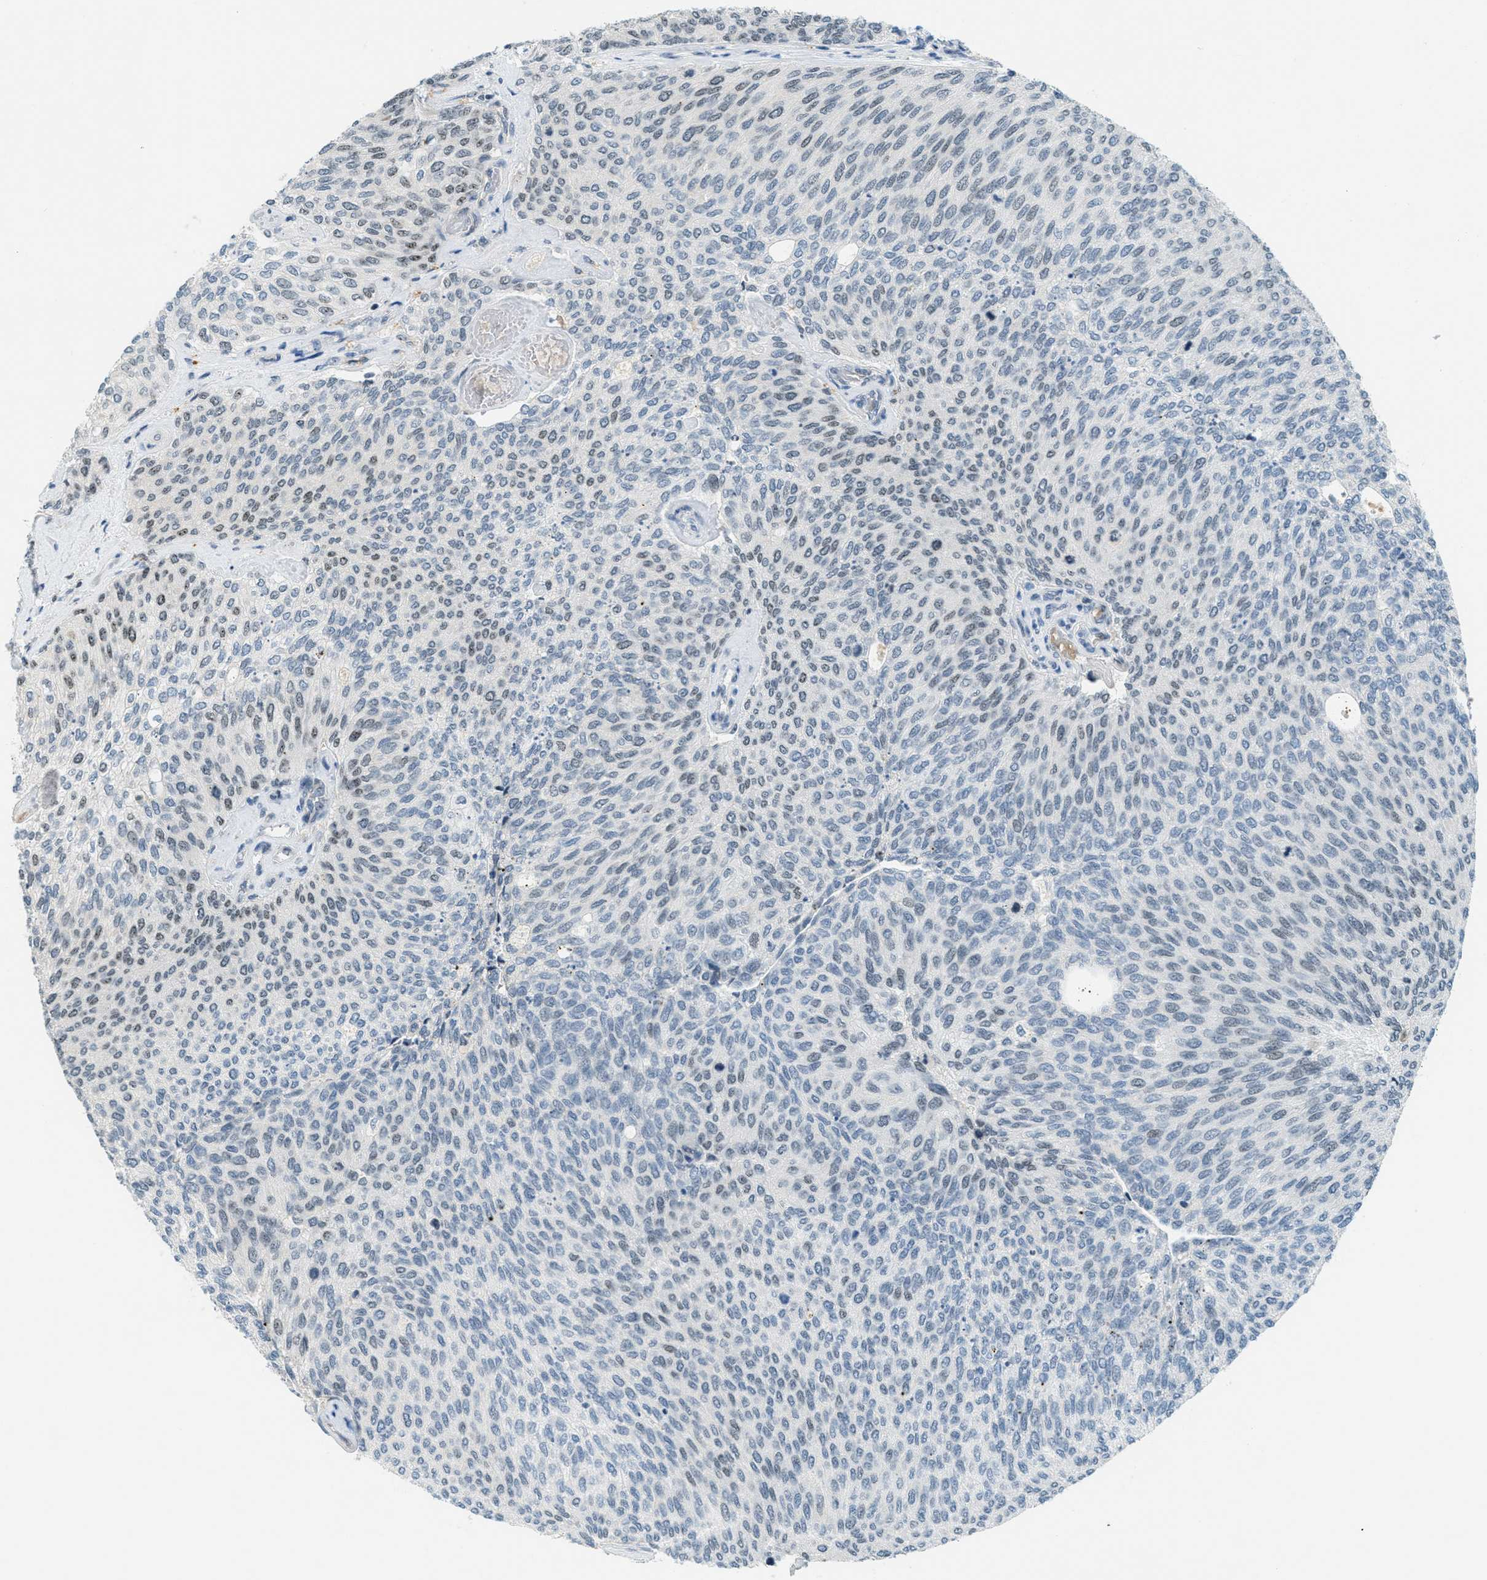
{"staining": {"intensity": "weak", "quantity": "<25%", "location": "nuclear"}, "tissue": "urothelial cancer", "cell_type": "Tumor cells", "image_type": "cancer", "snomed": [{"axis": "morphology", "description": "Urothelial carcinoma, Low grade"}, {"axis": "topography", "description": "Urinary bladder"}], "caption": "Tumor cells show no significant protein positivity in low-grade urothelial carcinoma. (DAB immunohistochemistry (IHC), high magnification).", "gene": "DDX47", "patient": {"sex": "female", "age": 79}}